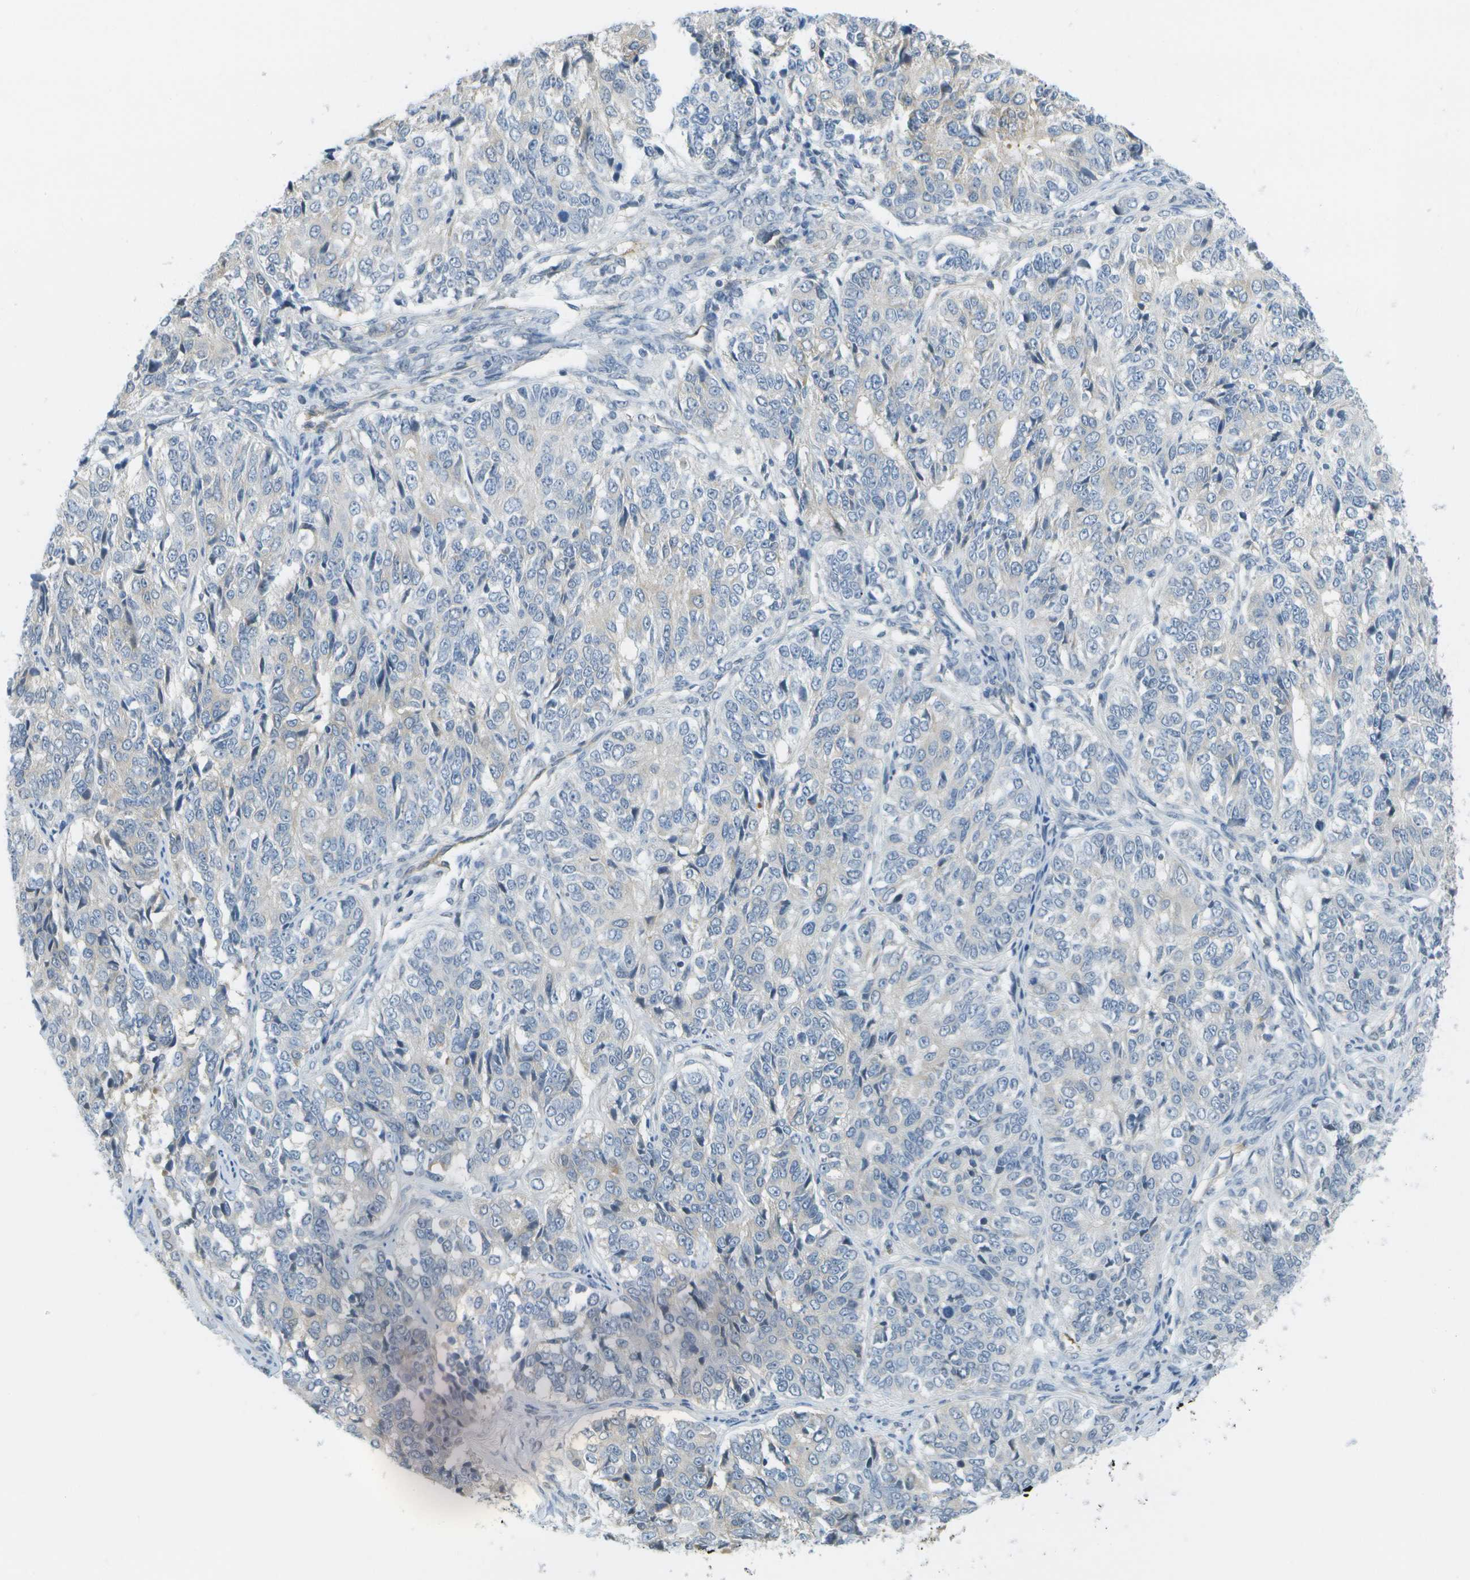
{"staining": {"intensity": "negative", "quantity": "none", "location": "none"}, "tissue": "ovarian cancer", "cell_type": "Tumor cells", "image_type": "cancer", "snomed": [{"axis": "morphology", "description": "Carcinoma, endometroid"}, {"axis": "topography", "description": "Ovary"}], "caption": "Tumor cells show no significant protein positivity in endometroid carcinoma (ovarian). (Brightfield microscopy of DAB IHC at high magnification).", "gene": "MARCHF8", "patient": {"sex": "female", "age": 51}}